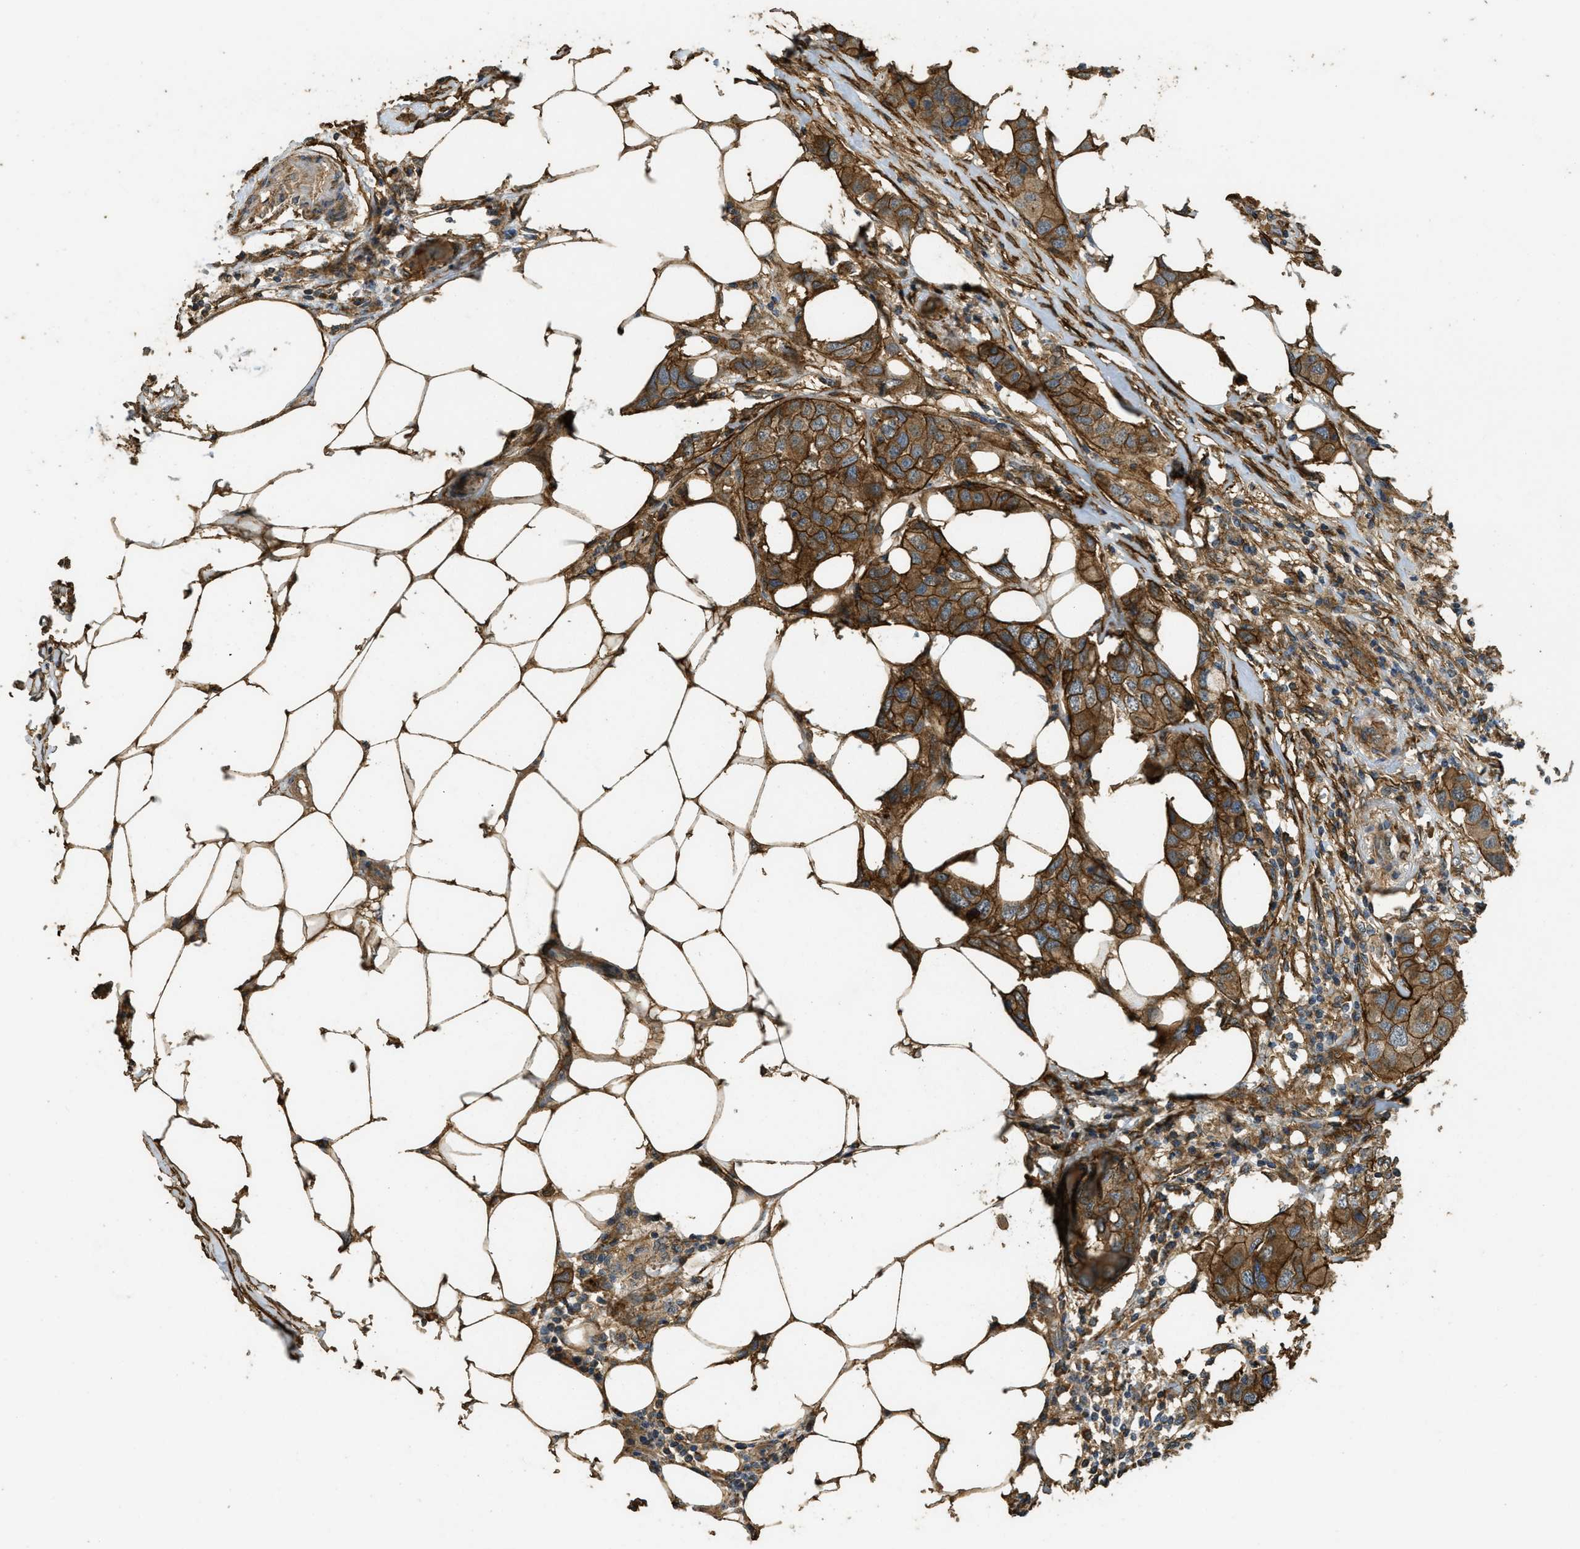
{"staining": {"intensity": "strong", "quantity": ">75%", "location": "cytoplasmic/membranous"}, "tissue": "breast cancer", "cell_type": "Tumor cells", "image_type": "cancer", "snomed": [{"axis": "morphology", "description": "Duct carcinoma"}, {"axis": "topography", "description": "Breast"}], "caption": "The image displays immunohistochemical staining of breast cancer (intraductal carcinoma). There is strong cytoplasmic/membranous staining is seen in about >75% of tumor cells.", "gene": "CD276", "patient": {"sex": "female", "age": 50}}